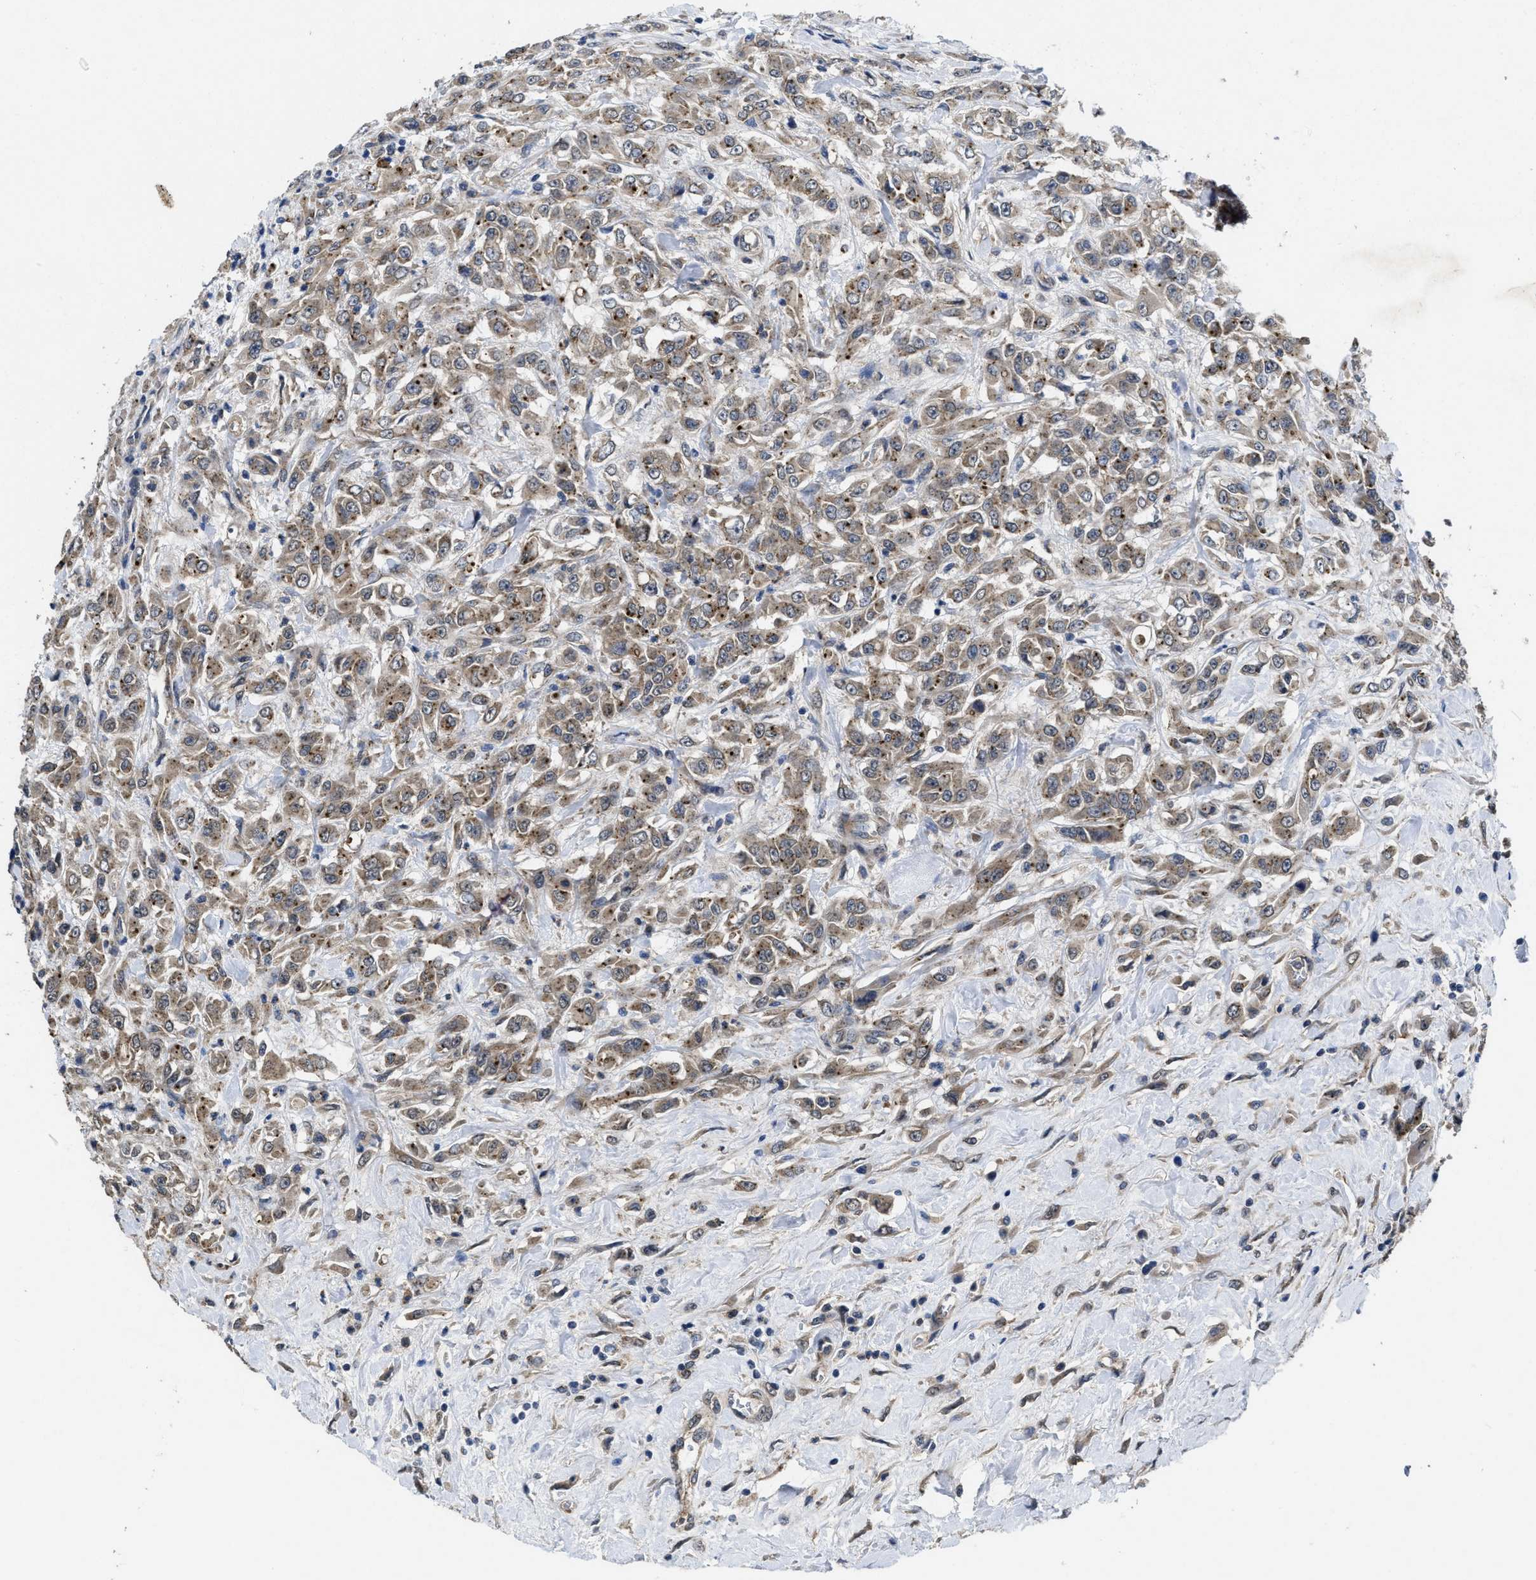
{"staining": {"intensity": "weak", "quantity": ">75%", "location": "cytoplasmic/membranous"}, "tissue": "urothelial cancer", "cell_type": "Tumor cells", "image_type": "cancer", "snomed": [{"axis": "morphology", "description": "Urothelial carcinoma, High grade"}, {"axis": "topography", "description": "Urinary bladder"}], "caption": "Protein staining of urothelial cancer tissue reveals weak cytoplasmic/membranous expression in about >75% of tumor cells. The staining was performed using DAB to visualize the protein expression in brown, while the nuclei were stained in blue with hematoxylin (Magnification: 20x).", "gene": "PKD2", "patient": {"sex": "male", "age": 46}}